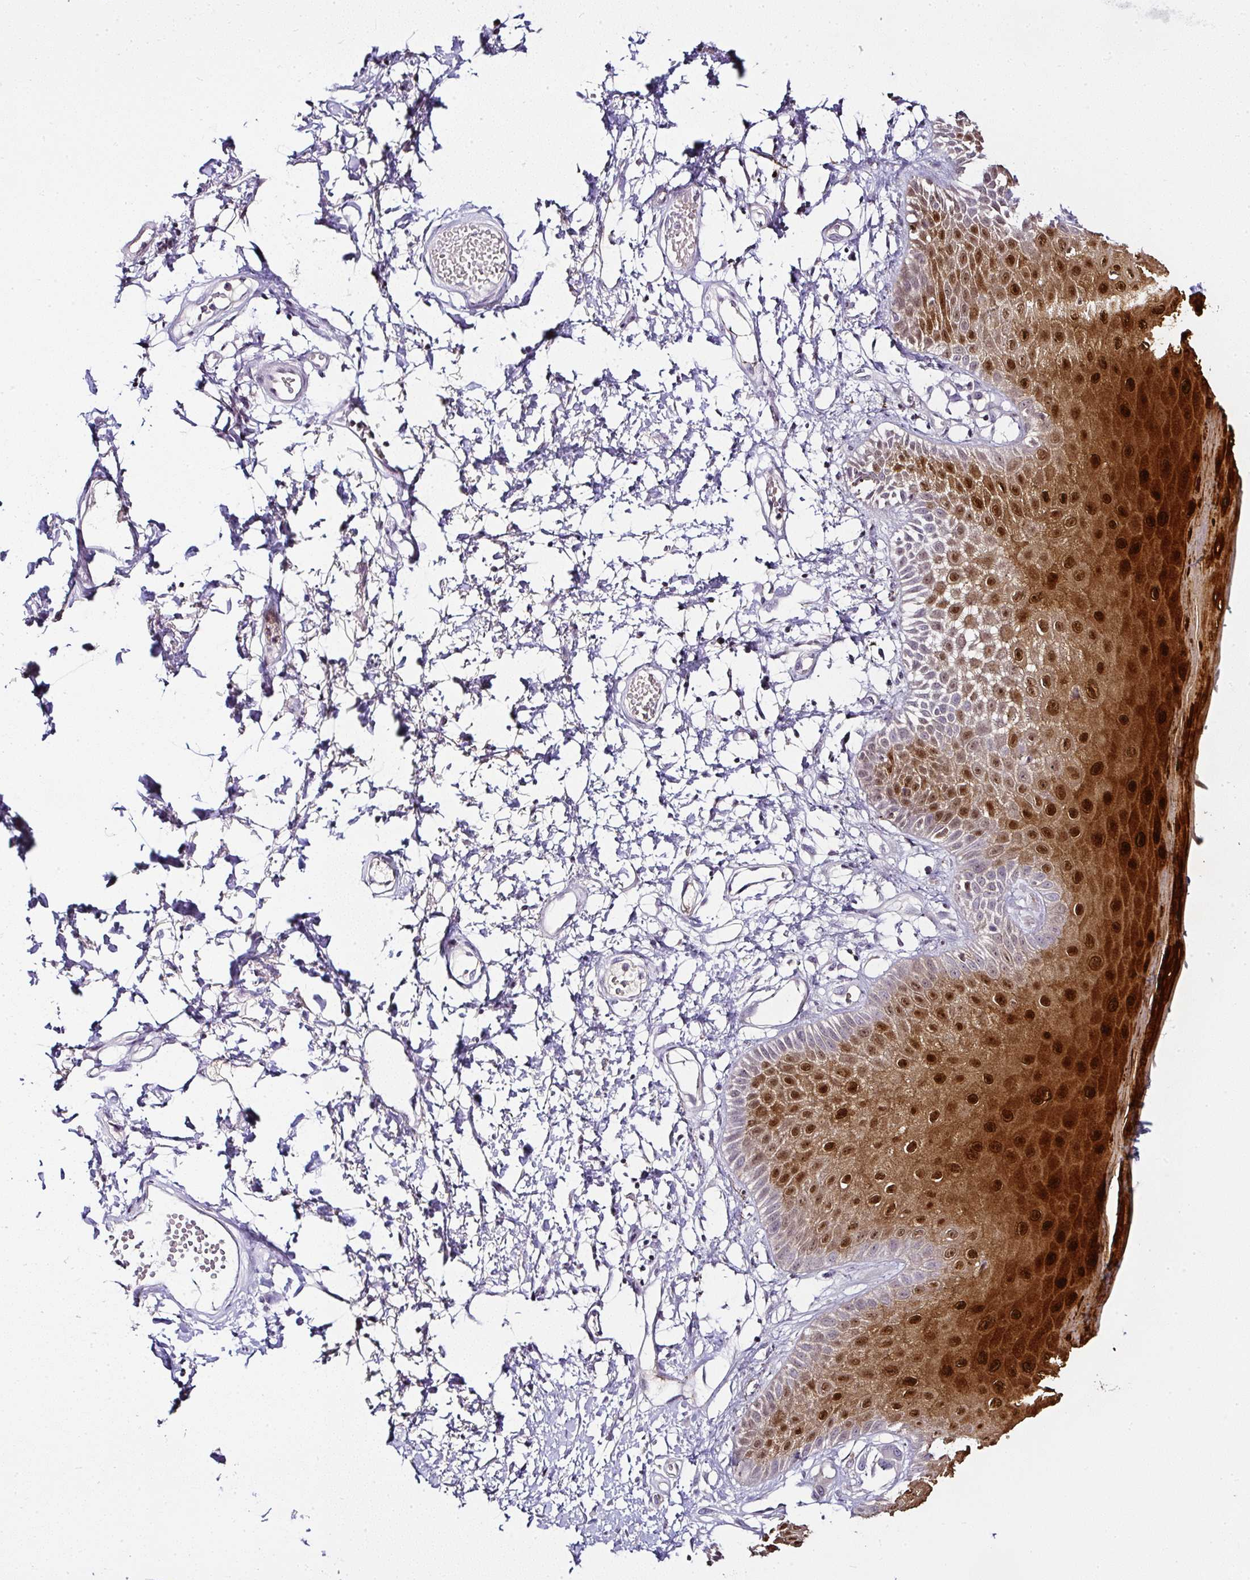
{"staining": {"intensity": "strong", "quantity": "25%-75%", "location": "cytoplasmic/membranous,nuclear"}, "tissue": "skin", "cell_type": "Epidermal cells", "image_type": "normal", "snomed": [{"axis": "morphology", "description": "Normal tissue, NOS"}, {"axis": "topography", "description": "Anal"}, {"axis": "topography", "description": "Peripheral nerve tissue"}], "caption": "Immunohistochemical staining of benign human skin displays high levels of strong cytoplasmic/membranous,nuclear positivity in about 25%-75% of epidermal cells. Nuclei are stained in blue.", "gene": "SERPINB3", "patient": {"sex": "male", "age": 78}}